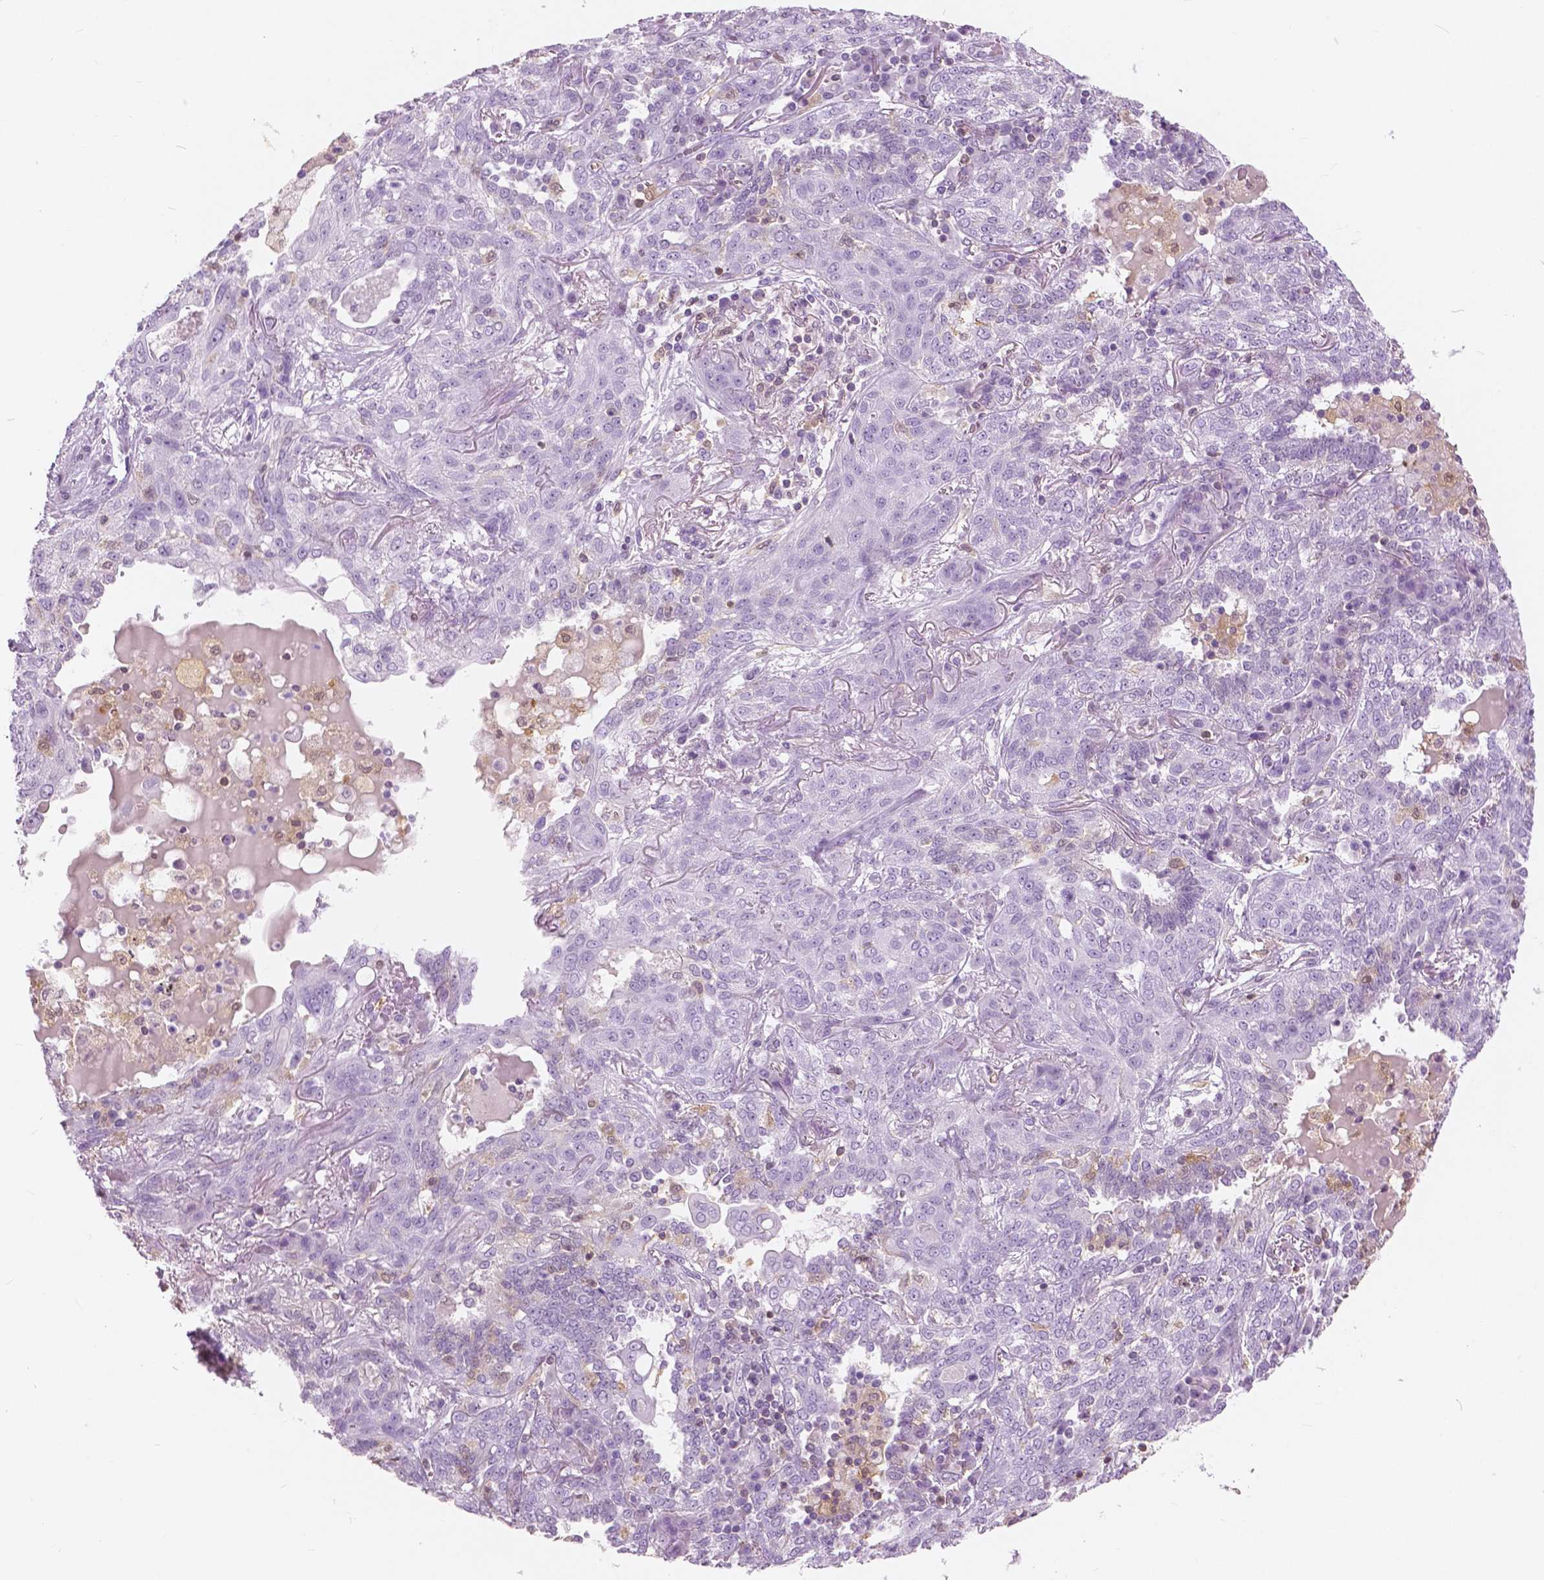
{"staining": {"intensity": "negative", "quantity": "none", "location": "none"}, "tissue": "lung cancer", "cell_type": "Tumor cells", "image_type": "cancer", "snomed": [{"axis": "morphology", "description": "Squamous cell carcinoma, NOS"}, {"axis": "topography", "description": "Lung"}], "caption": "There is no significant staining in tumor cells of lung squamous cell carcinoma.", "gene": "GALM", "patient": {"sex": "female", "age": 70}}